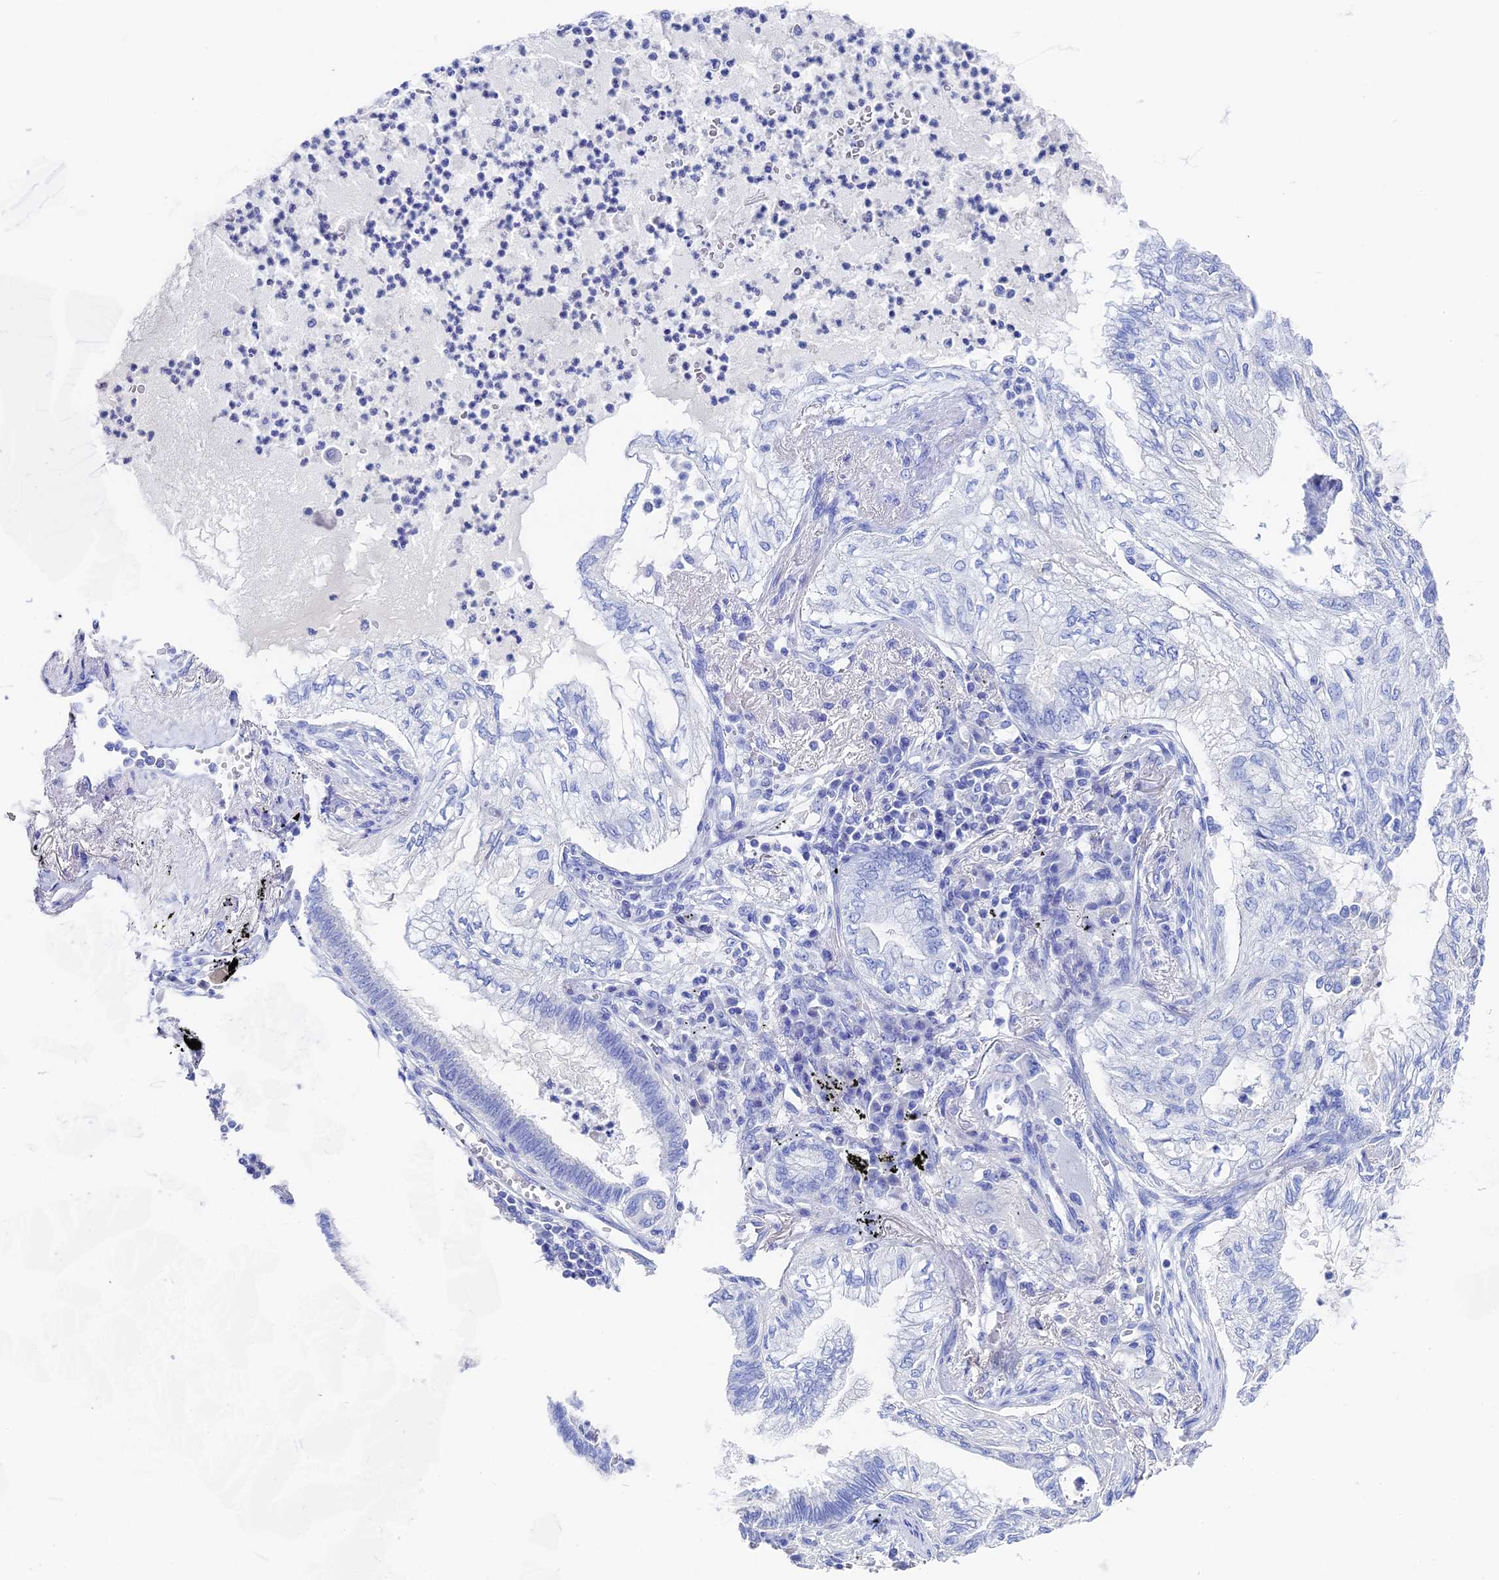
{"staining": {"intensity": "negative", "quantity": "none", "location": "none"}, "tissue": "lung cancer", "cell_type": "Tumor cells", "image_type": "cancer", "snomed": [{"axis": "morphology", "description": "Adenocarcinoma, NOS"}, {"axis": "topography", "description": "Lung"}], "caption": "IHC of human lung adenocarcinoma demonstrates no expression in tumor cells. Brightfield microscopy of IHC stained with DAB (brown) and hematoxylin (blue), captured at high magnification.", "gene": "UNC119", "patient": {"sex": "female", "age": 70}}